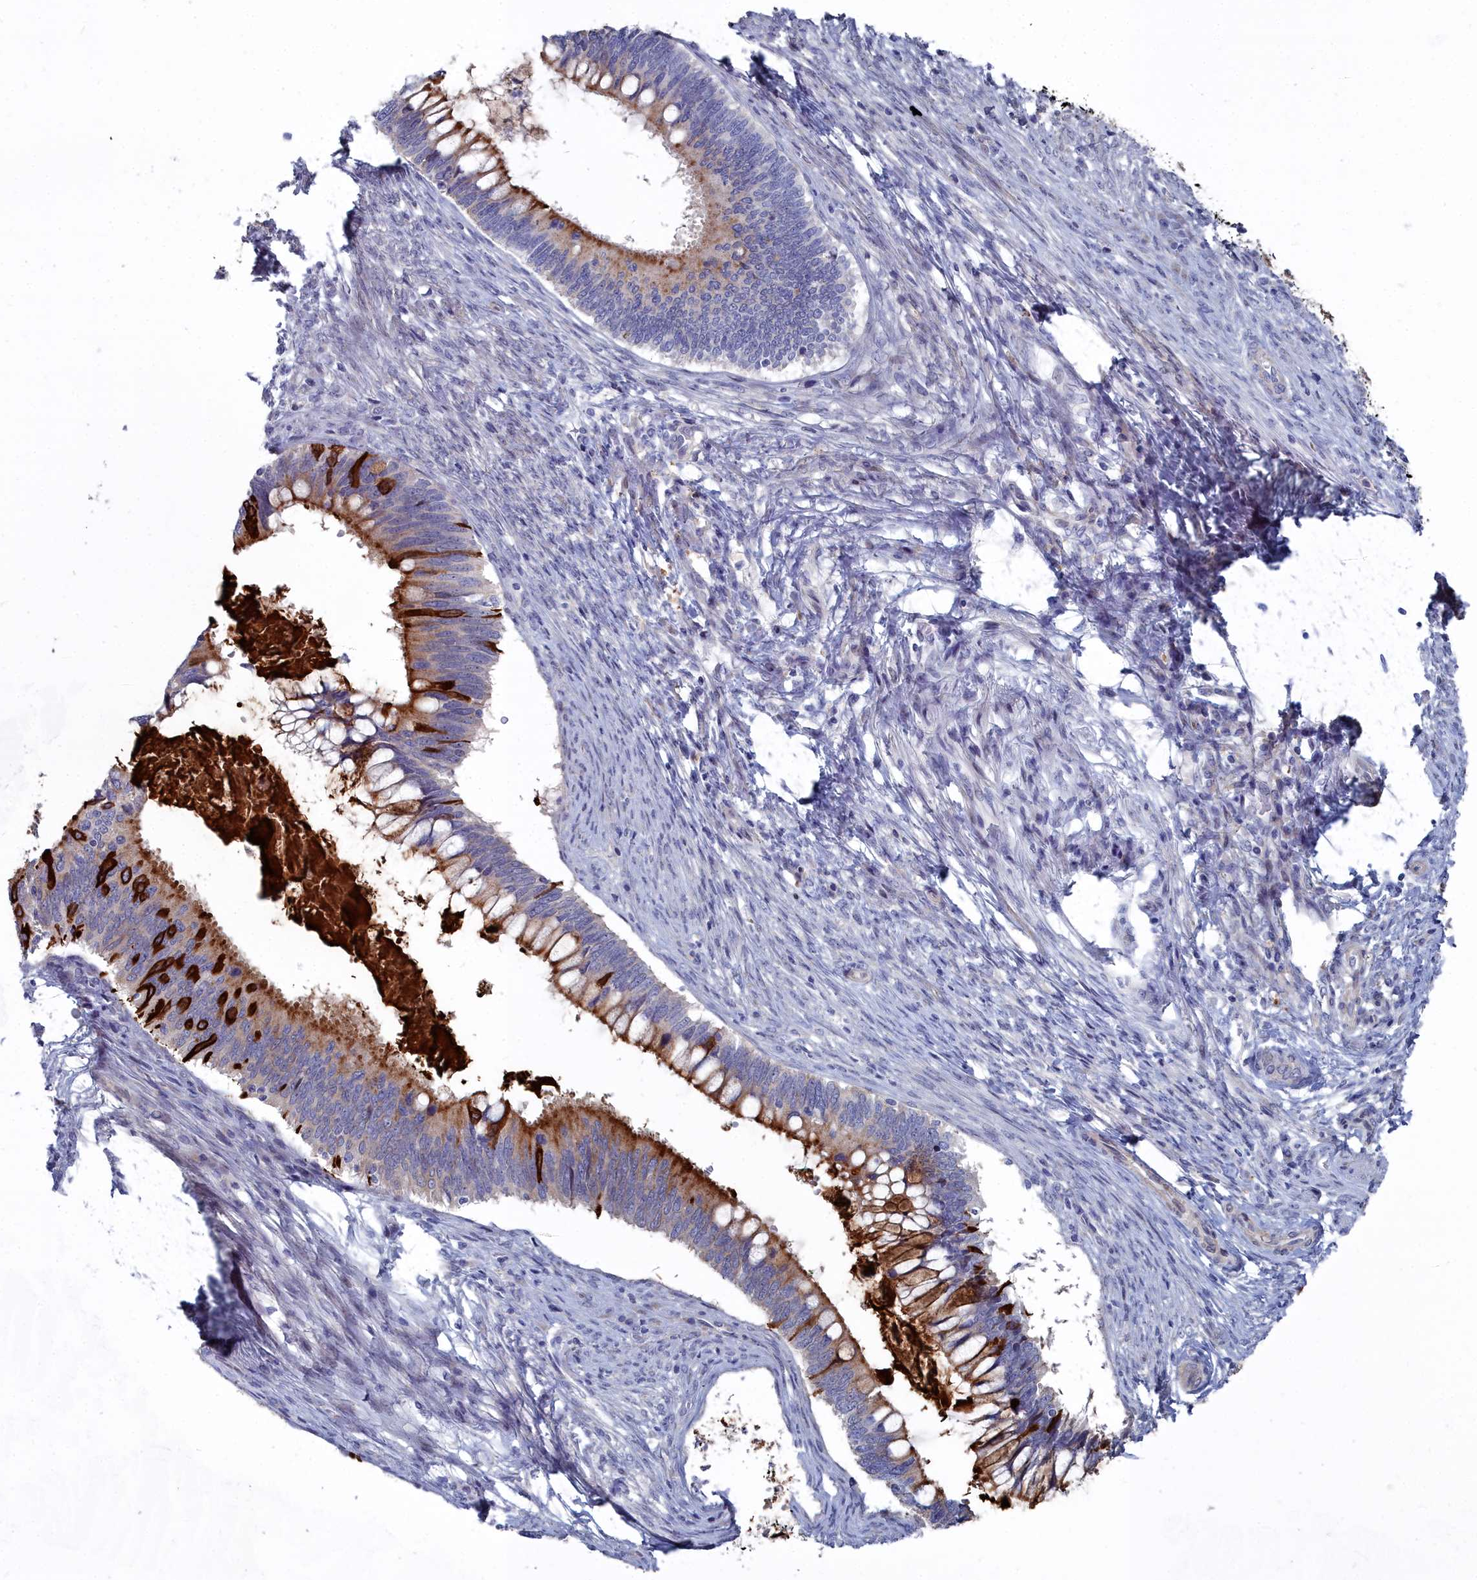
{"staining": {"intensity": "strong", "quantity": "25%-75%", "location": "cytoplasmic/membranous"}, "tissue": "cervical cancer", "cell_type": "Tumor cells", "image_type": "cancer", "snomed": [{"axis": "morphology", "description": "Adenocarcinoma, NOS"}, {"axis": "topography", "description": "Cervix"}], "caption": "Cervical cancer (adenocarcinoma) stained with a brown dye demonstrates strong cytoplasmic/membranous positive positivity in approximately 25%-75% of tumor cells.", "gene": "SHISAL2A", "patient": {"sex": "female", "age": 42}}